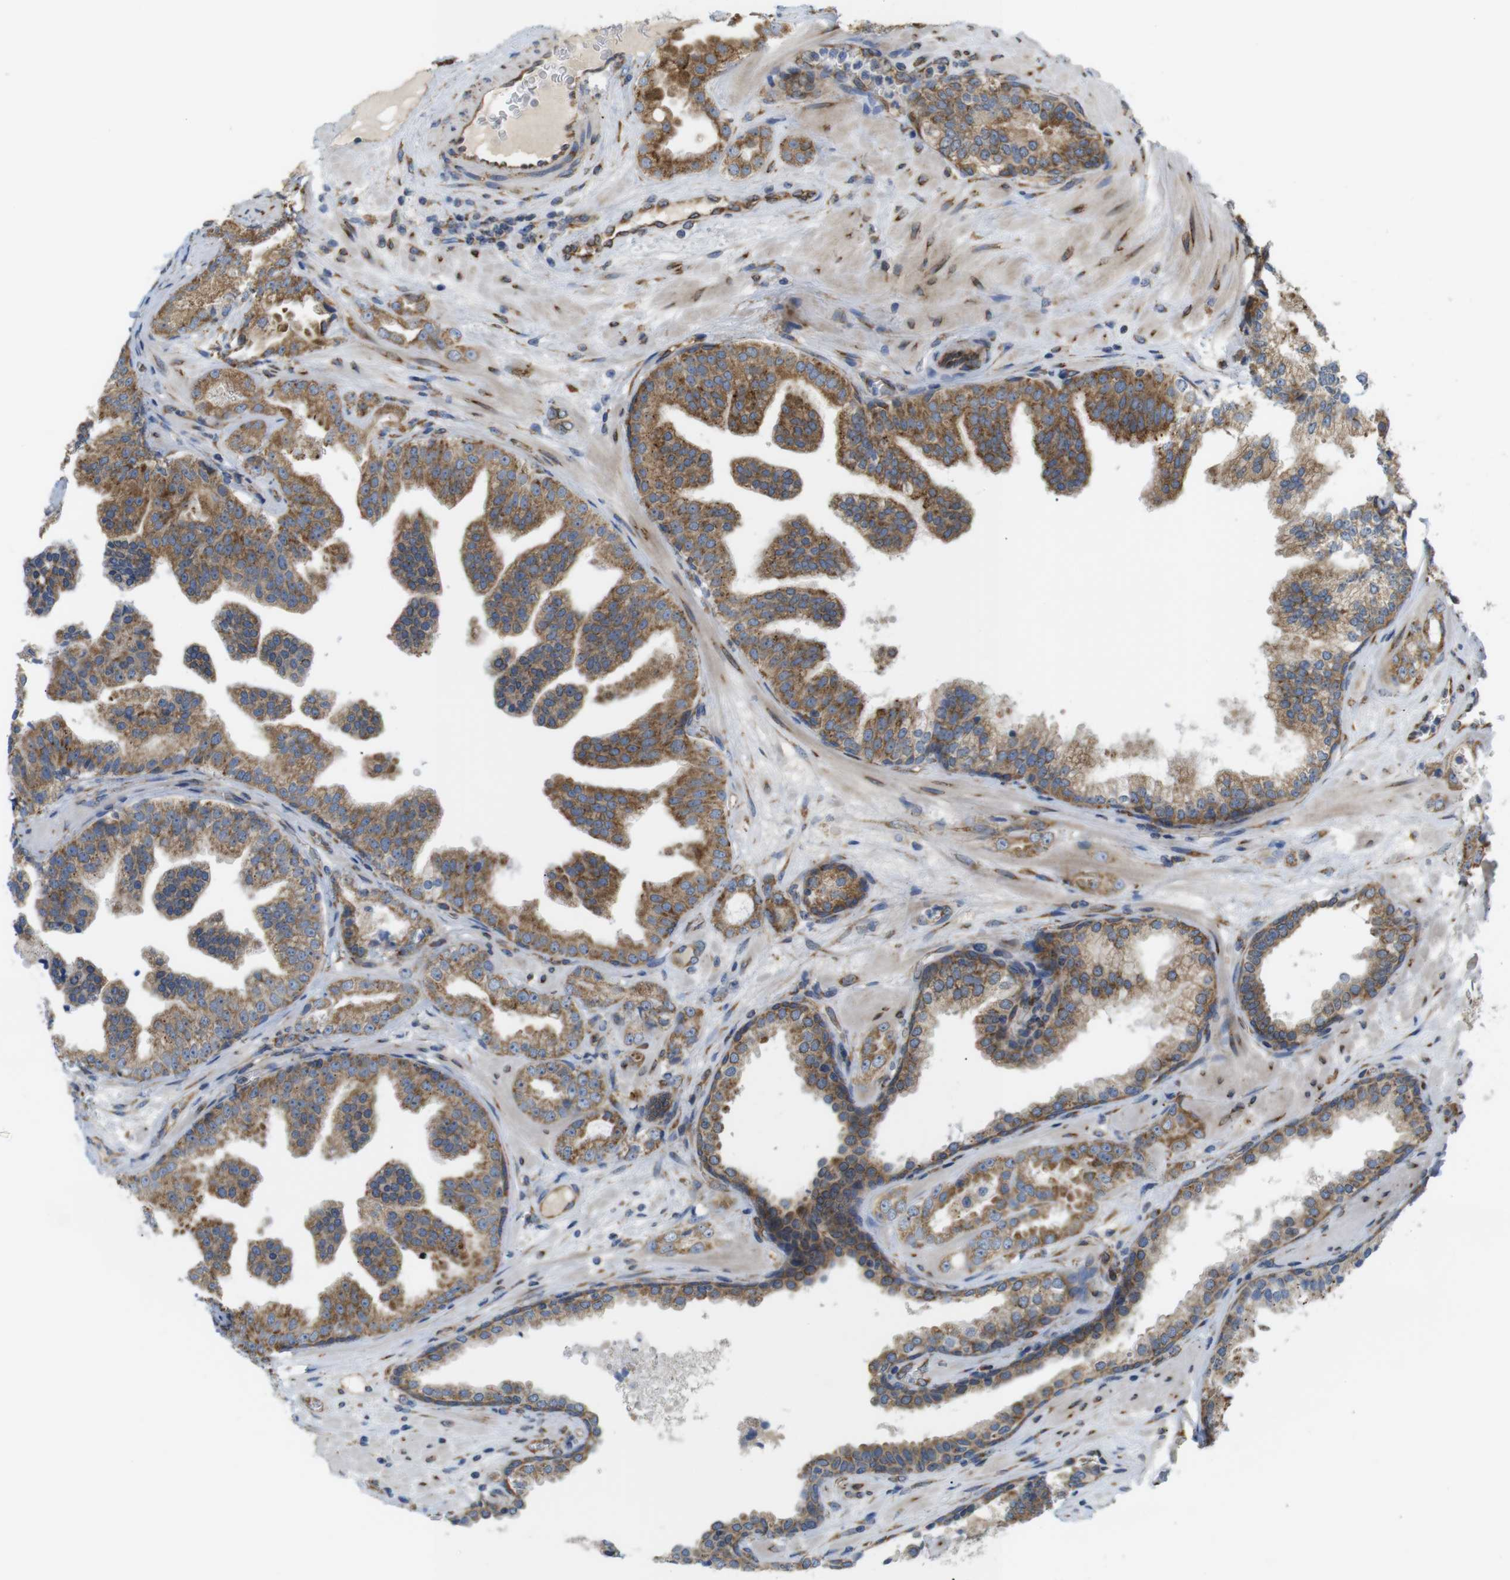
{"staining": {"intensity": "moderate", "quantity": "25%-75%", "location": "cytoplasmic/membranous"}, "tissue": "prostate cancer", "cell_type": "Tumor cells", "image_type": "cancer", "snomed": [{"axis": "morphology", "description": "Adenocarcinoma, High grade"}, {"axis": "topography", "description": "Prostate"}], "caption": "Prostate cancer stained for a protein demonstrates moderate cytoplasmic/membranous positivity in tumor cells. The staining was performed using DAB to visualize the protein expression in brown, while the nuclei were stained in blue with hematoxylin (Magnification: 20x).", "gene": "PCNX2", "patient": {"sex": "male", "age": 65}}